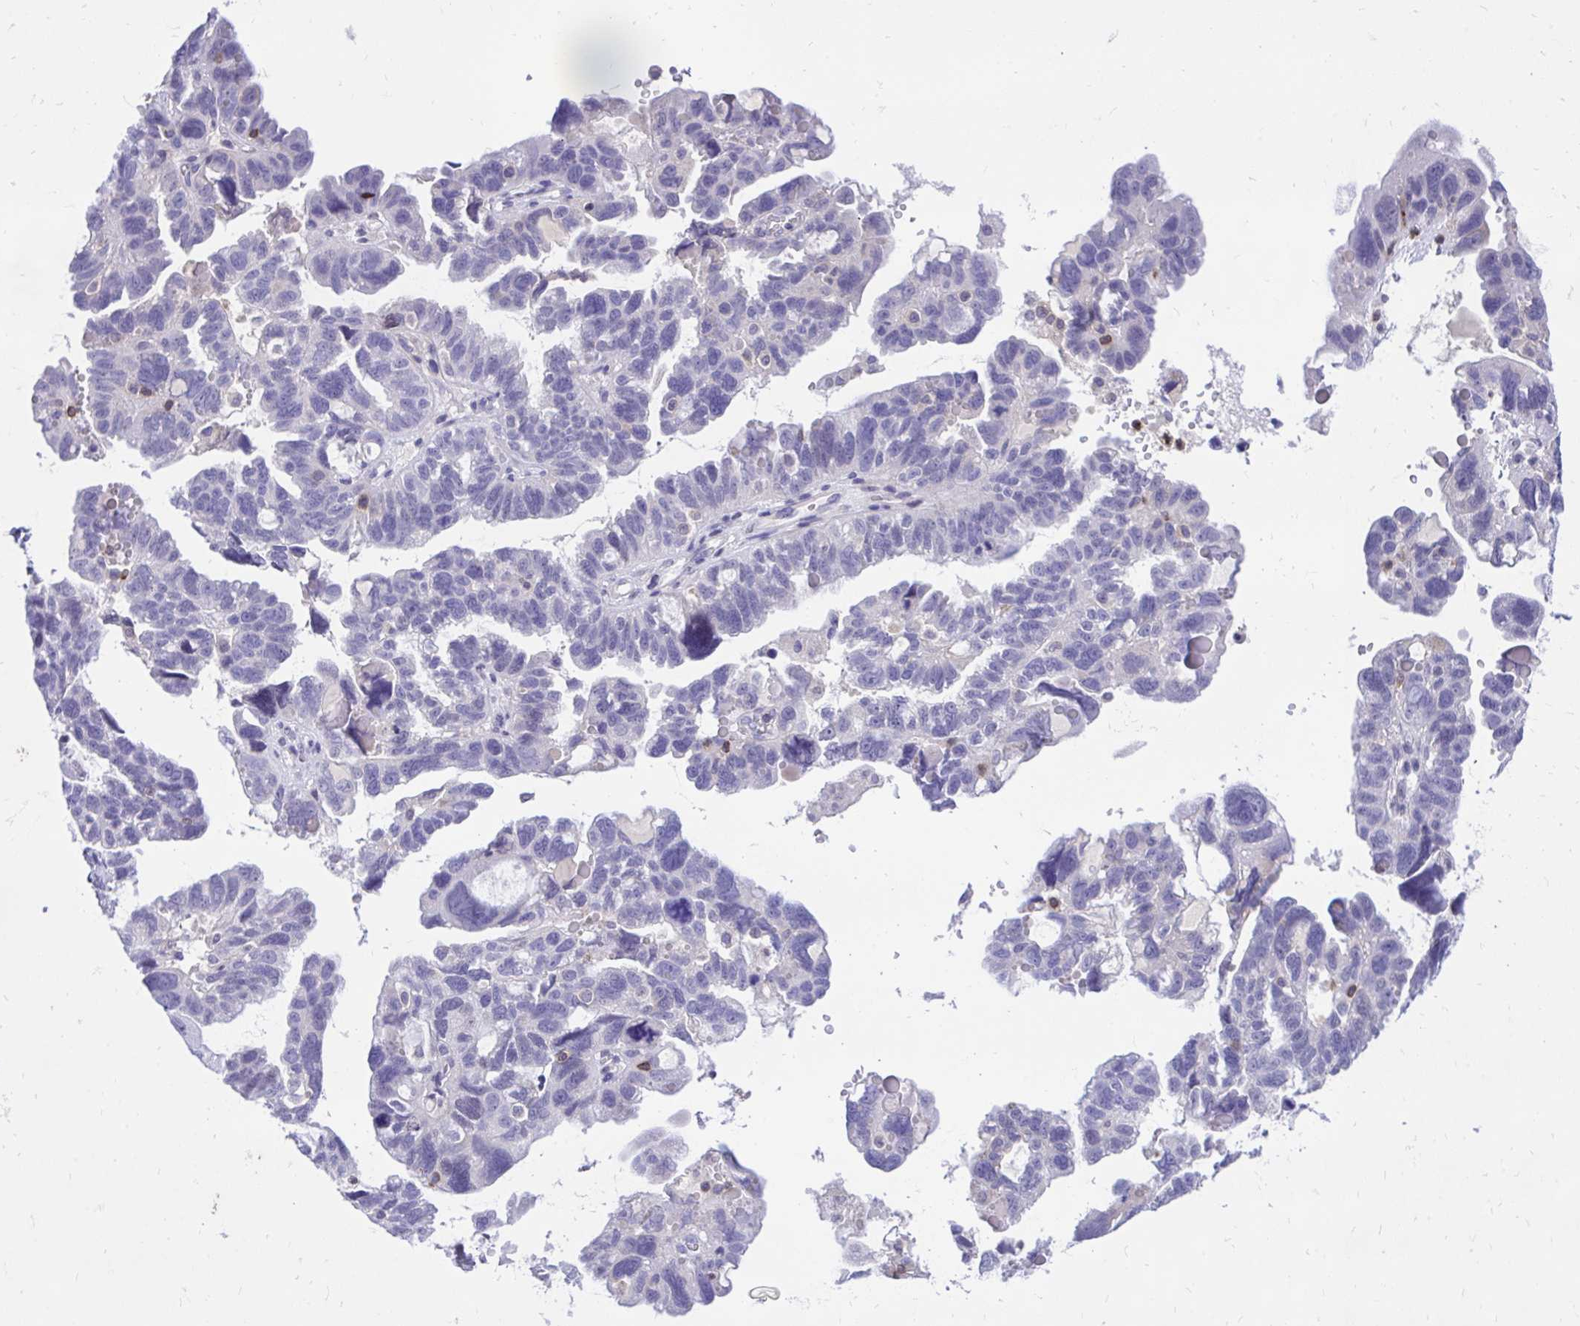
{"staining": {"intensity": "negative", "quantity": "none", "location": "none"}, "tissue": "ovarian cancer", "cell_type": "Tumor cells", "image_type": "cancer", "snomed": [{"axis": "morphology", "description": "Cystadenocarcinoma, serous, NOS"}, {"axis": "topography", "description": "Ovary"}], "caption": "A histopathology image of human ovarian serous cystadenocarcinoma is negative for staining in tumor cells.", "gene": "CXCL8", "patient": {"sex": "female", "age": 60}}